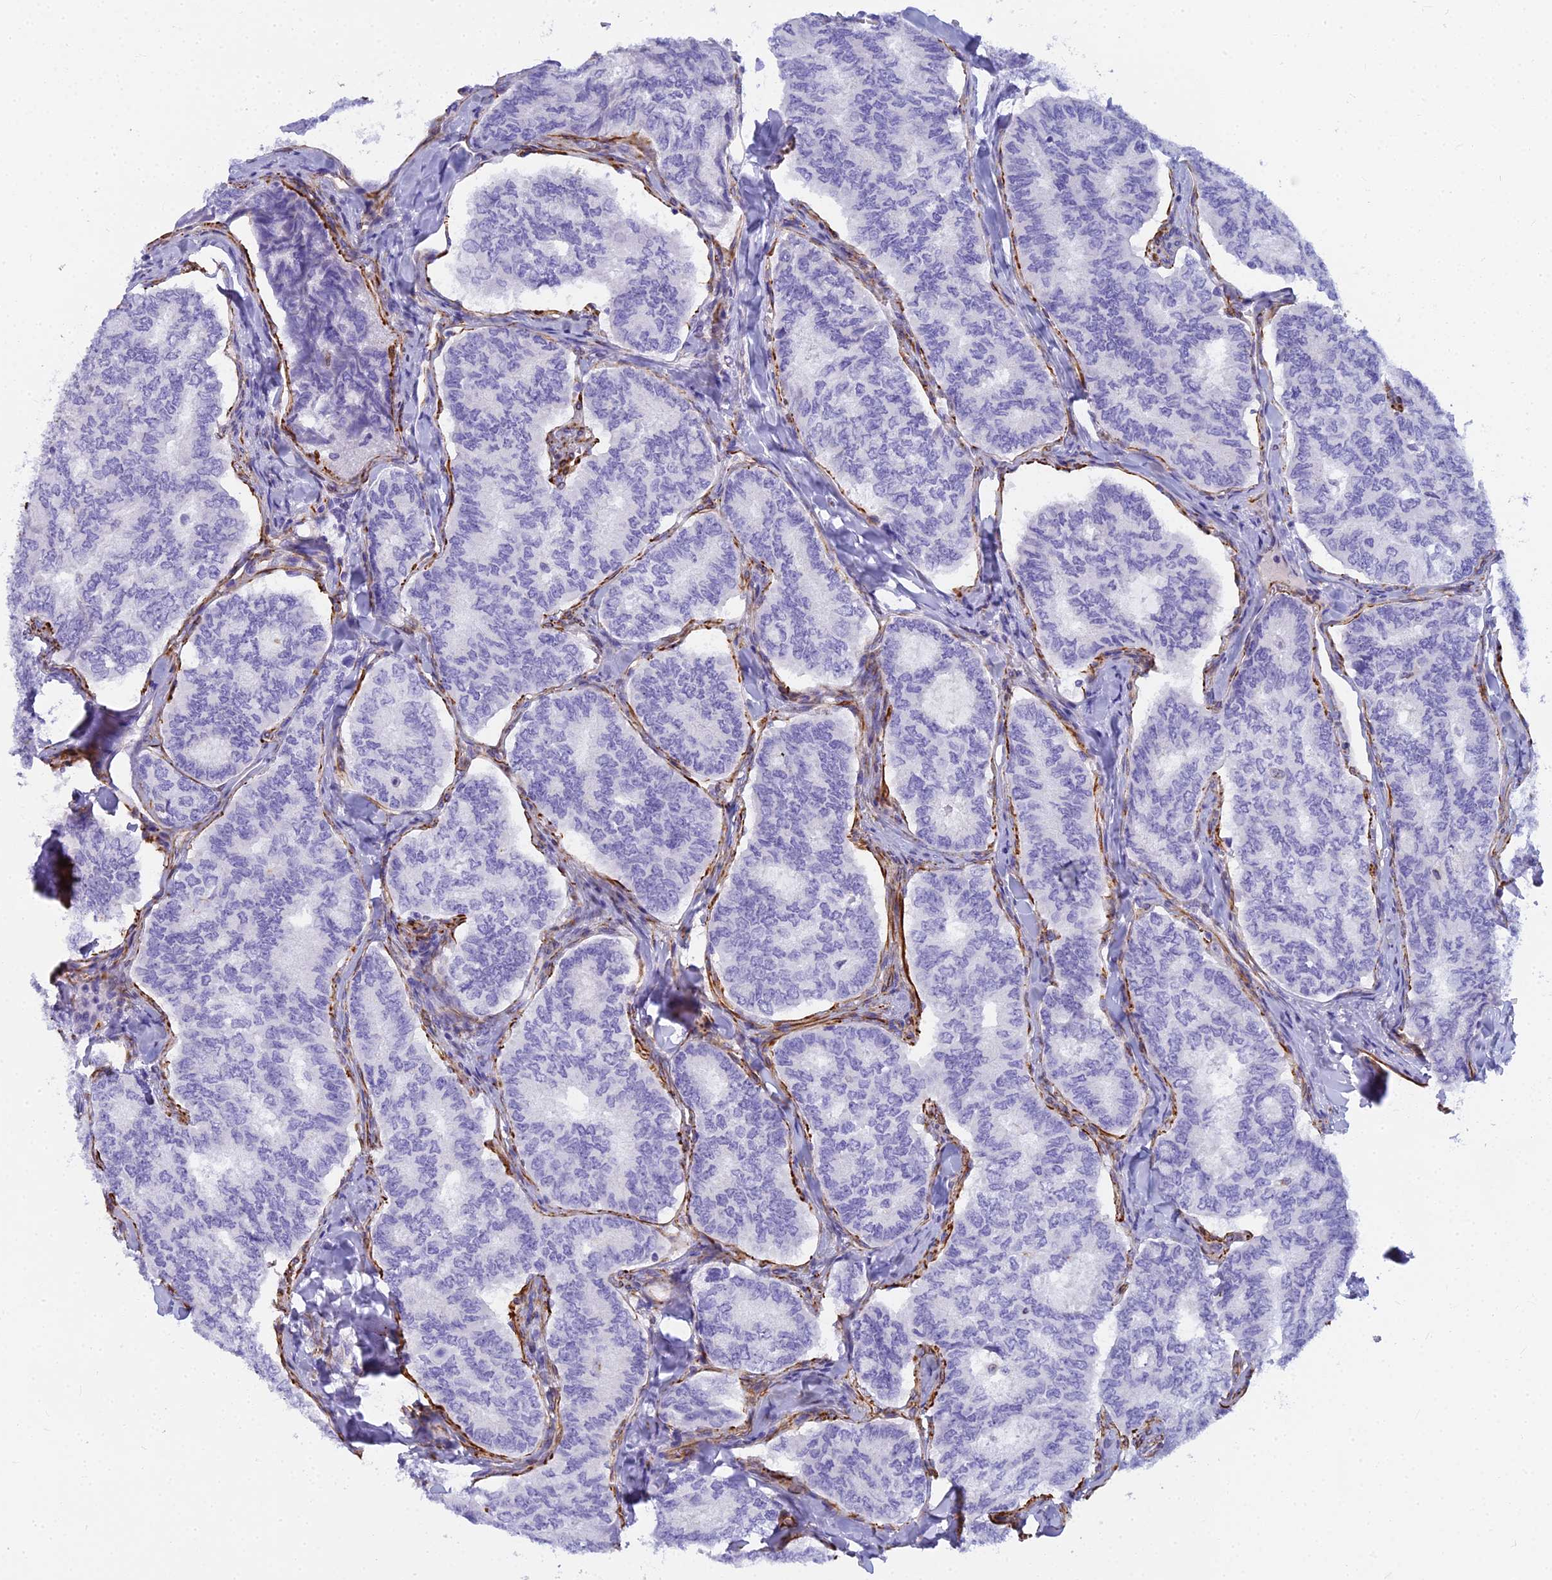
{"staining": {"intensity": "negative", "quantity": "none", "location": "none"}, "tissue": "thyroid cancer", "cell_type": "Tumor cells", "image_type": "cancer", "snomed": [{"axis": "morphology", "description": "Papillary adenocarcinoma, NOS"}, {"axis": "topography", "description": "Thyroid gland"}], "caption": "Immunohistochemistry (IHC) micrograph of thyroid papillary adenocarcinoma stained for a protein (brown), which exhibits no expression in tumor cells.", "gene": "EVI2A", "patient": {"sex": "female", "age": 35}}